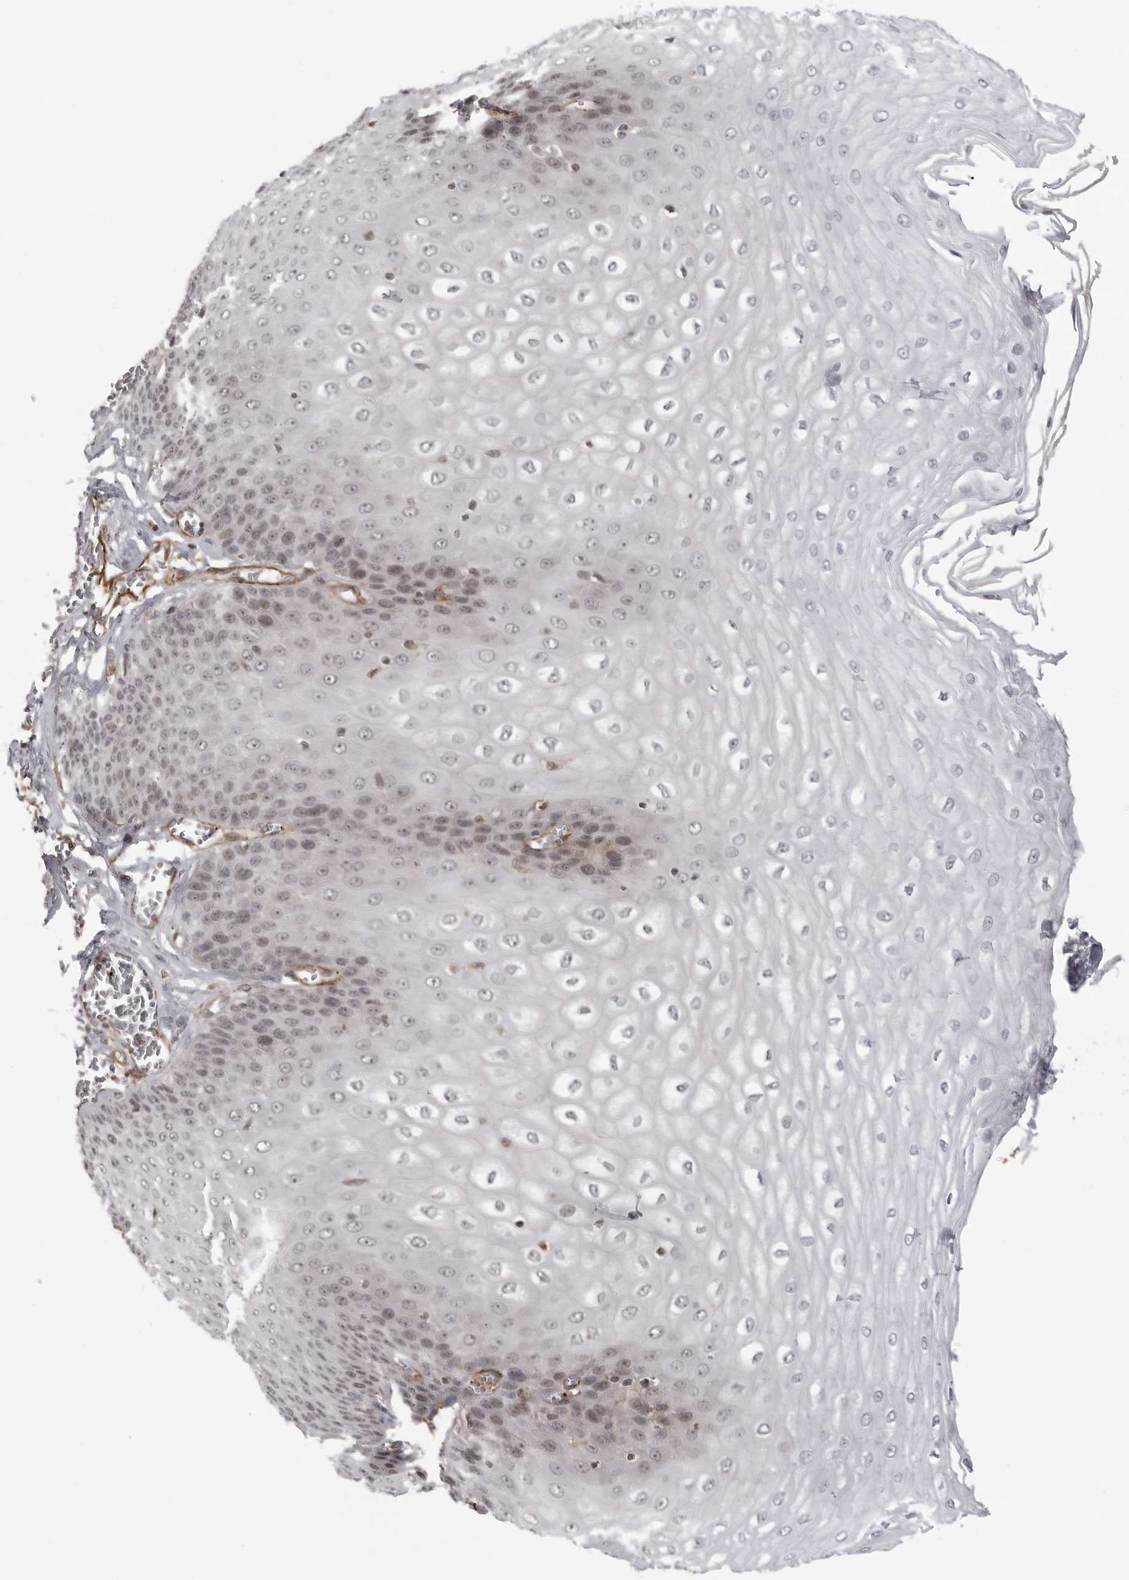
{"staining": {"intensity": "moderate", "quantity": "<25%", "location": "nuclear"}, "tissue": "esophagus", "cell_type": "Squamous epithelial cells", "image_type": "normal", "snomed": [{"axis": "morphology", "description": "Normal tissue, NOS"}, {"axis": "topography", "description": "Esophagus"}], "caption": "Brown immunohistochemical staining in unremarkable human esophagus displays moderate nuclear staining in approximately <25% of squamous epithelial cells. (DAB (3,3'-diaminobenzidine) IHC, brown staining for protein, blue staining for nuclei).", "gene": "TUT4", "patient": {"sex": "male", "age": 60}}